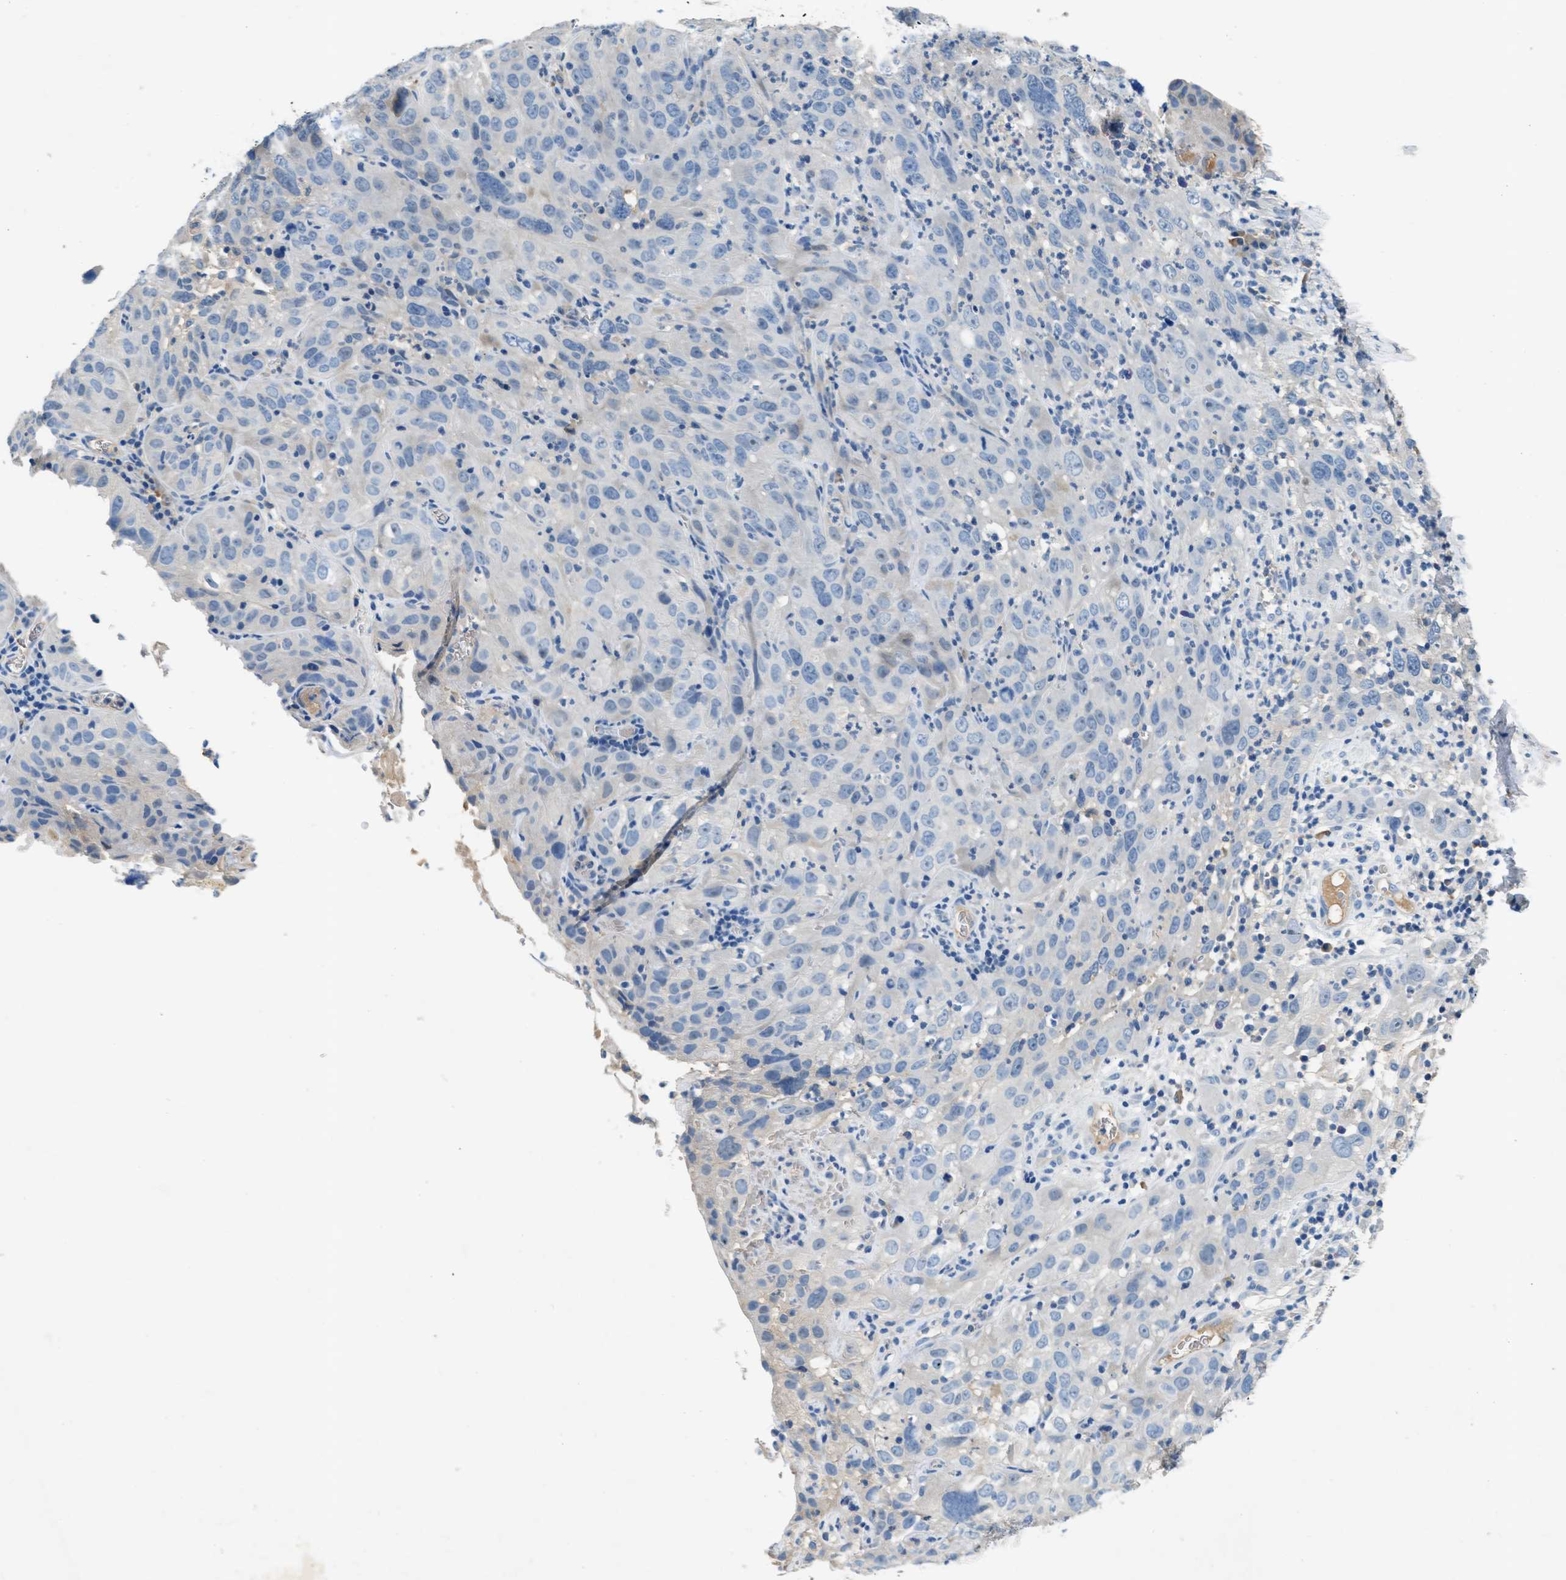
{"staining": {"intensity": "negative", "quantity": "none", "location": "none"}, "tissue": "cervical cancer", "cell_type": "Tumor cells", "image_type": "cancer", "snomed": [{"axis": "morphology", "description": "Squamous cell carcinoma, NOS"}, {"axis": "topography", "description": "Cervix"}], "caption": "Immunohistochemical staining of human cervical squamous cell carcinoma exhibits no significant expression in tumor cells.", "gene": "RWDD2B", "patient": {"sex": "female", "age": 32}}